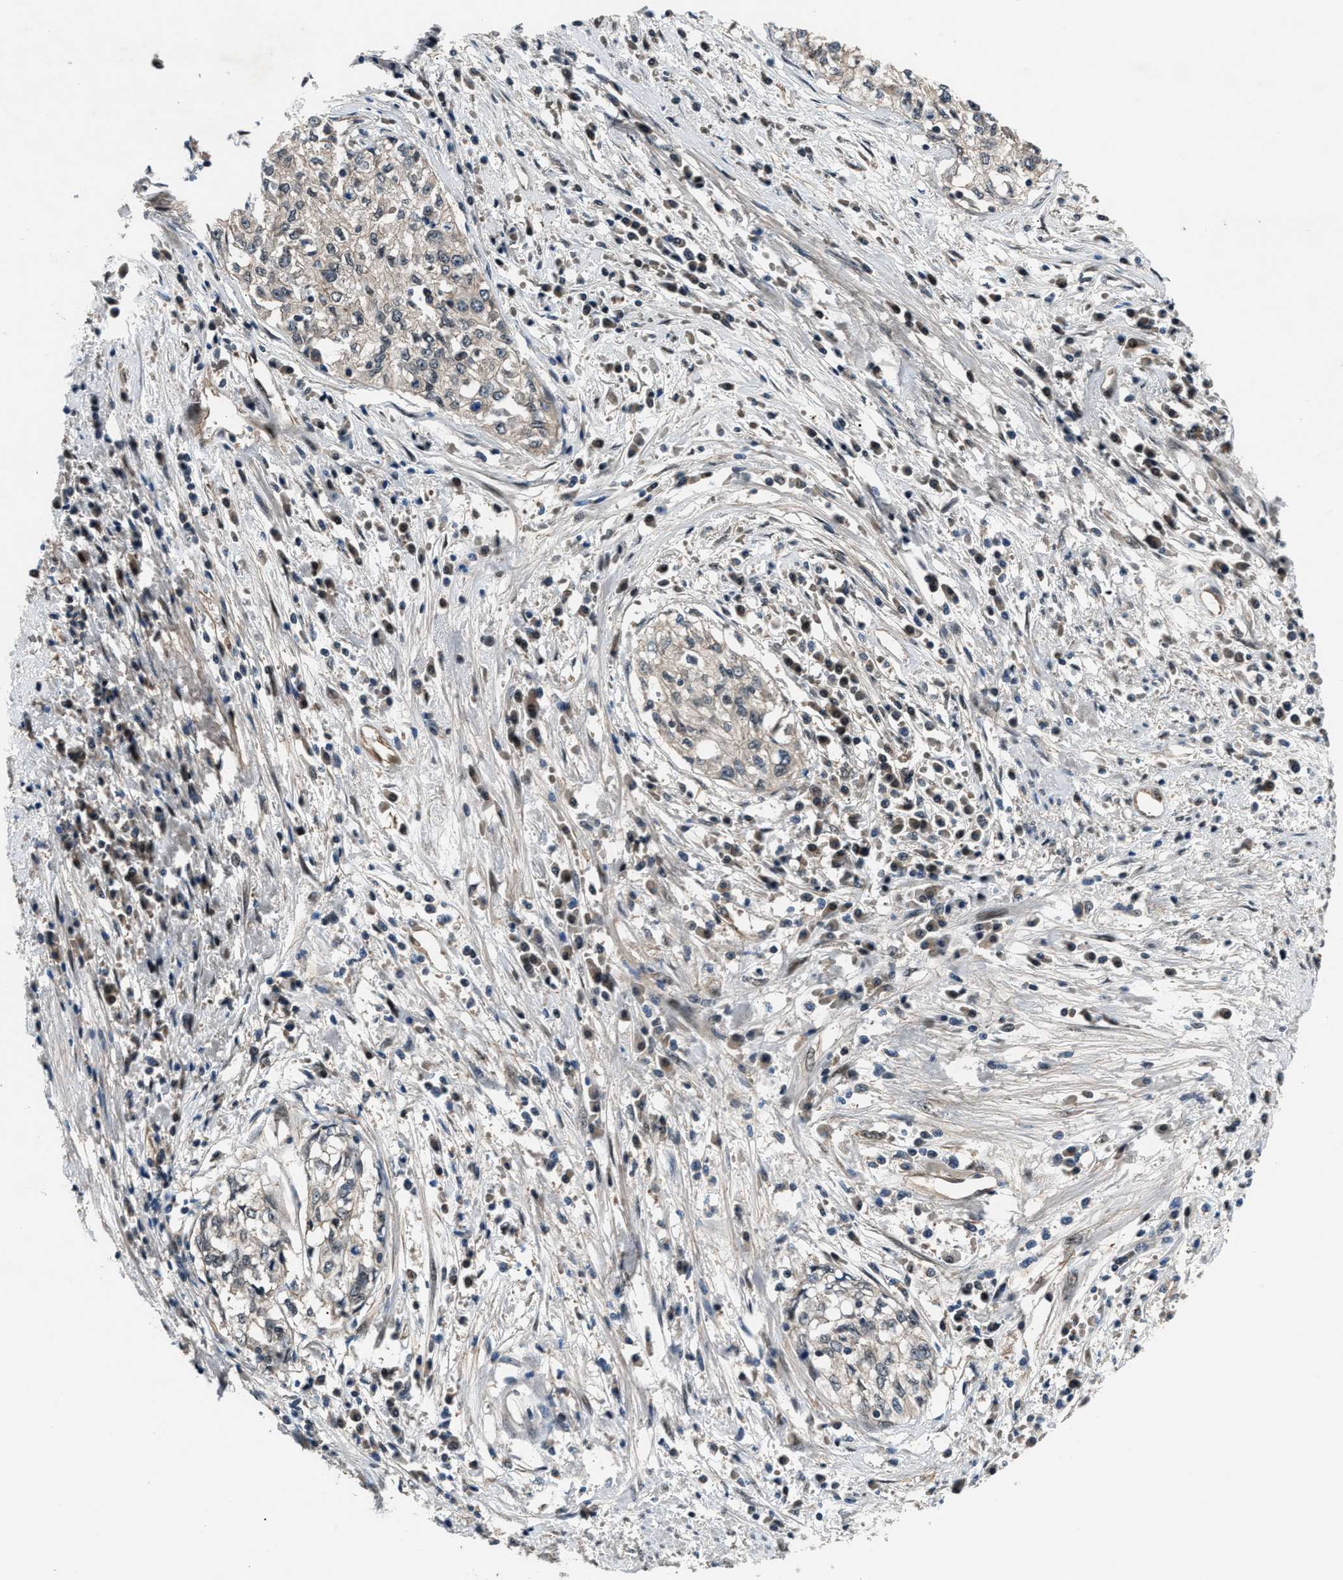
{"staining": {"intensity": "negative", "quantity": "none", "location": "none"}, "tissue": "cervical cancer", "cell_type": "Tumor cells", "image_type": "cancer", "snomed": [{"axis": "morphology", "description": "Squamous cell carcinoma, NOS"}, {"axis": "topography", "description": "Cervix"}], "caption": "An immunohistochemistry (IHC) histopathology image of cervical squamous cell carcinoma is shown. There is no staining in tumor cells of cervical squamous cell carcinoma.", "gene": "COPS2", "patient": {"sex": "female", "age": 57}}